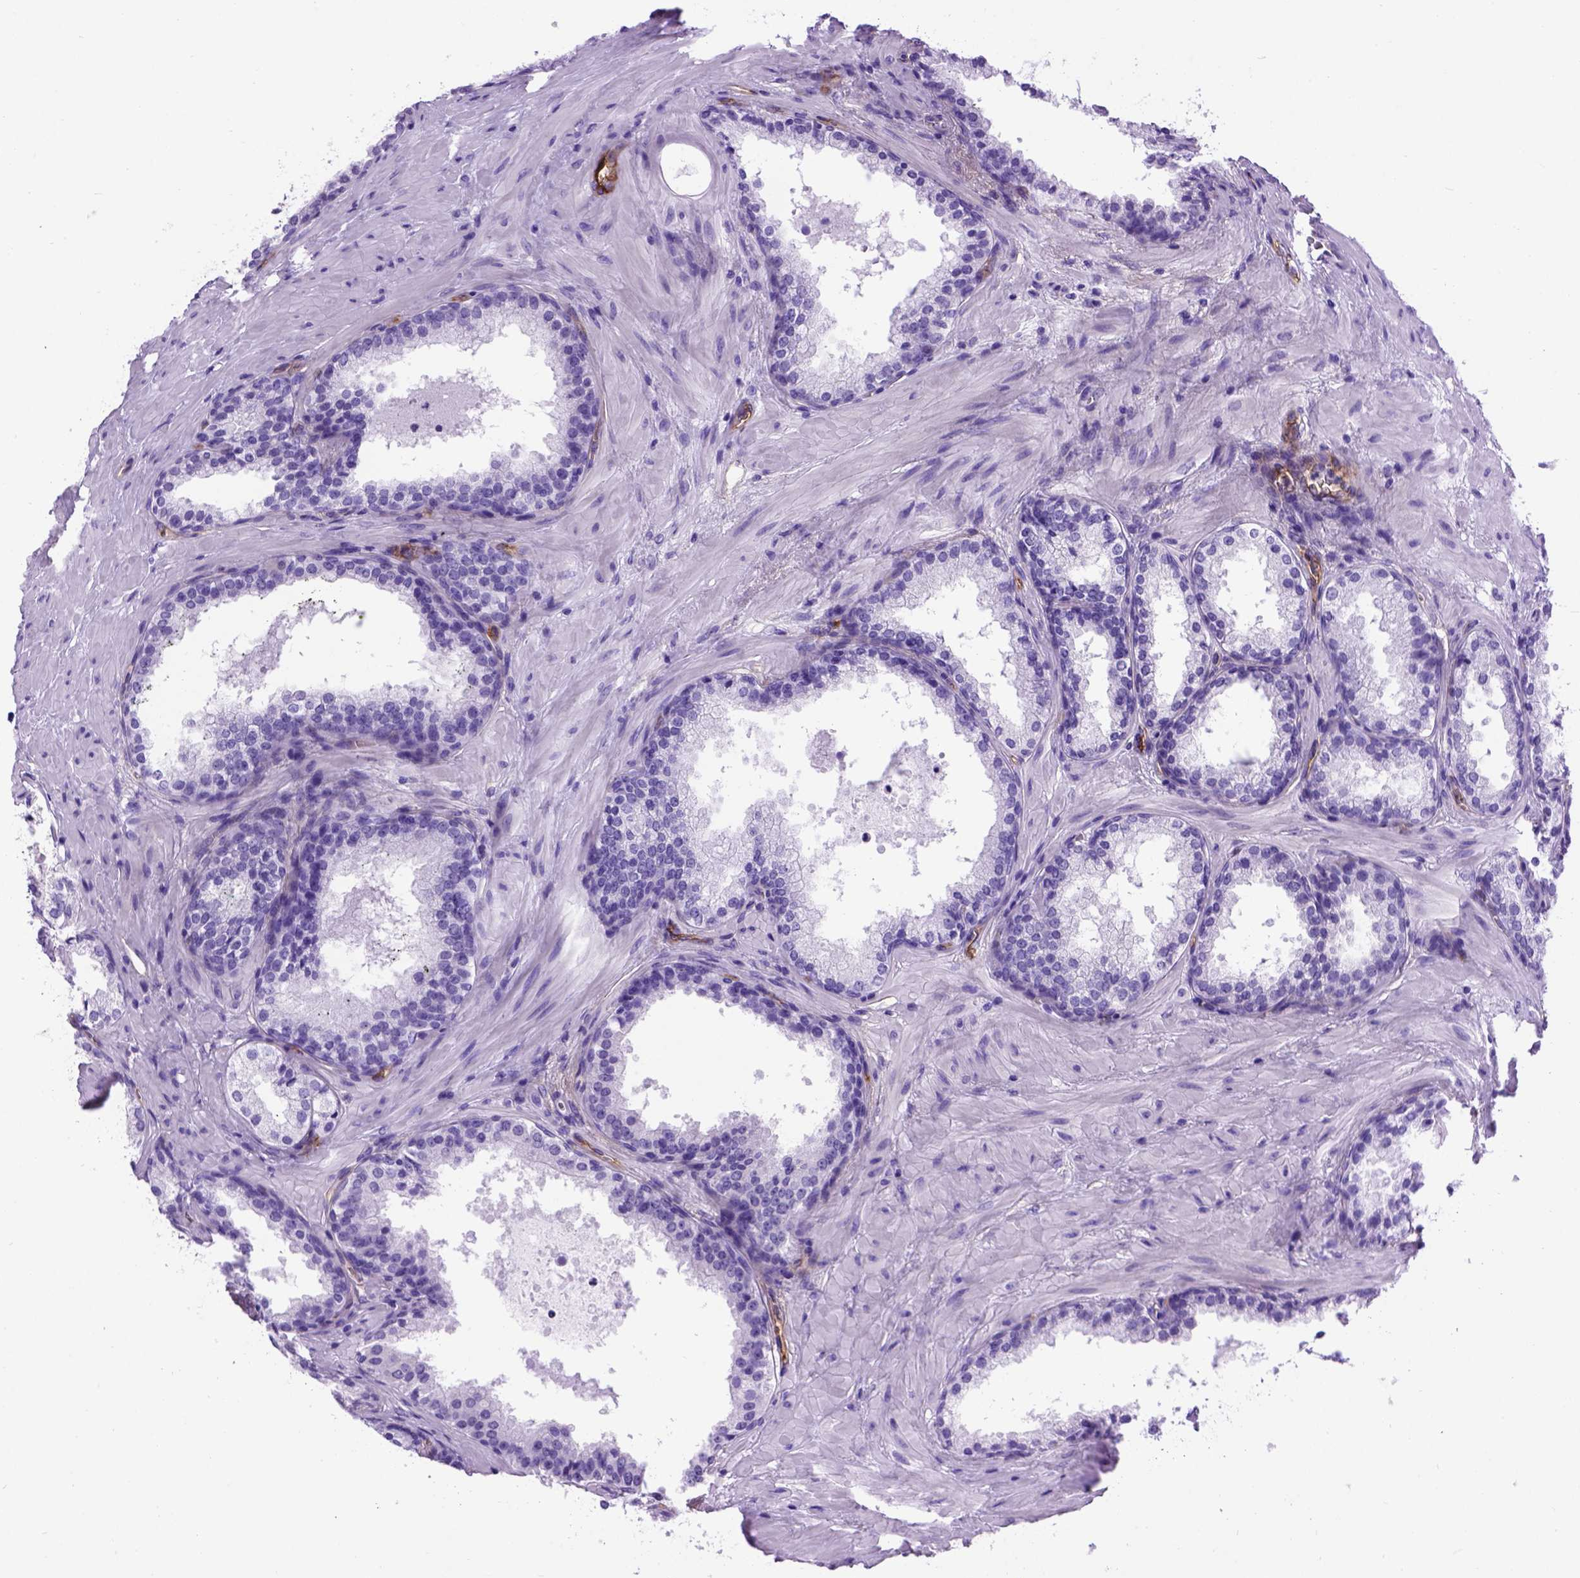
{"staining": {"intensity": "negative", "quantity": "none", "location": "none"}, "tissue": "prostate cancer", "cell_type": "Tumor cells", "image_type": "cancer", "snomed": [{"axis": "morphology", "description": "Adenocarcinoma, Low grade"}, {"axis": "topography", "description": "Prostate"}], "caption": "This is an IHC image of human prostate cancer (low-grade adenocarcinoma). There is no expression in tumor cells.", "gene": "ENG", "patient": {"sex": "male", "age": 56}}